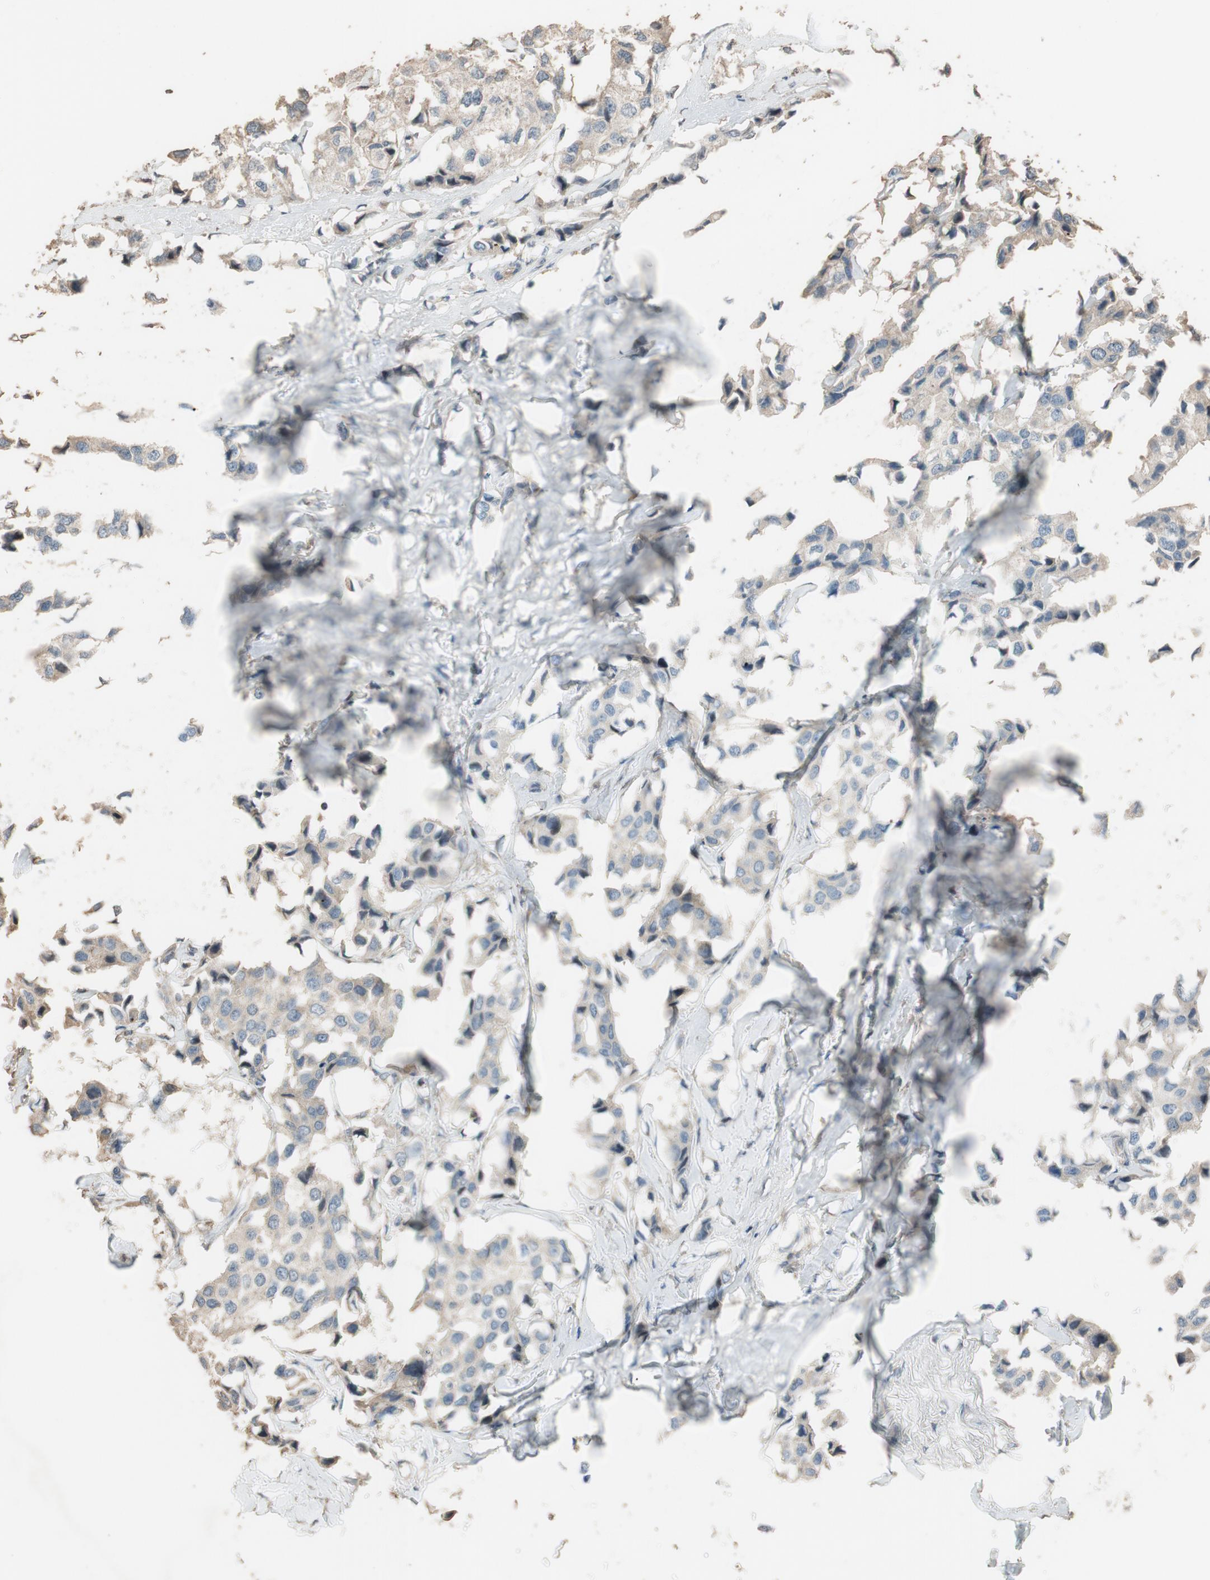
{"staining": {"intensity": "negative", "quantity": "none", "location": "none"}, "tissue": "breast cancer", "cell_type": "Tumor cells", "image_type": "cancer", "snomed": [{"axis": "morphology", "description": "Duct carcinoma"}, {"axis": "topography", "description": "Breast"}], "caption": "A micrograph of human breast infiltrating ductal carcinoma is negative for staining in tumor cells.", "gene": "MST1R", "patient": {"sex": "female", "age": 80}}